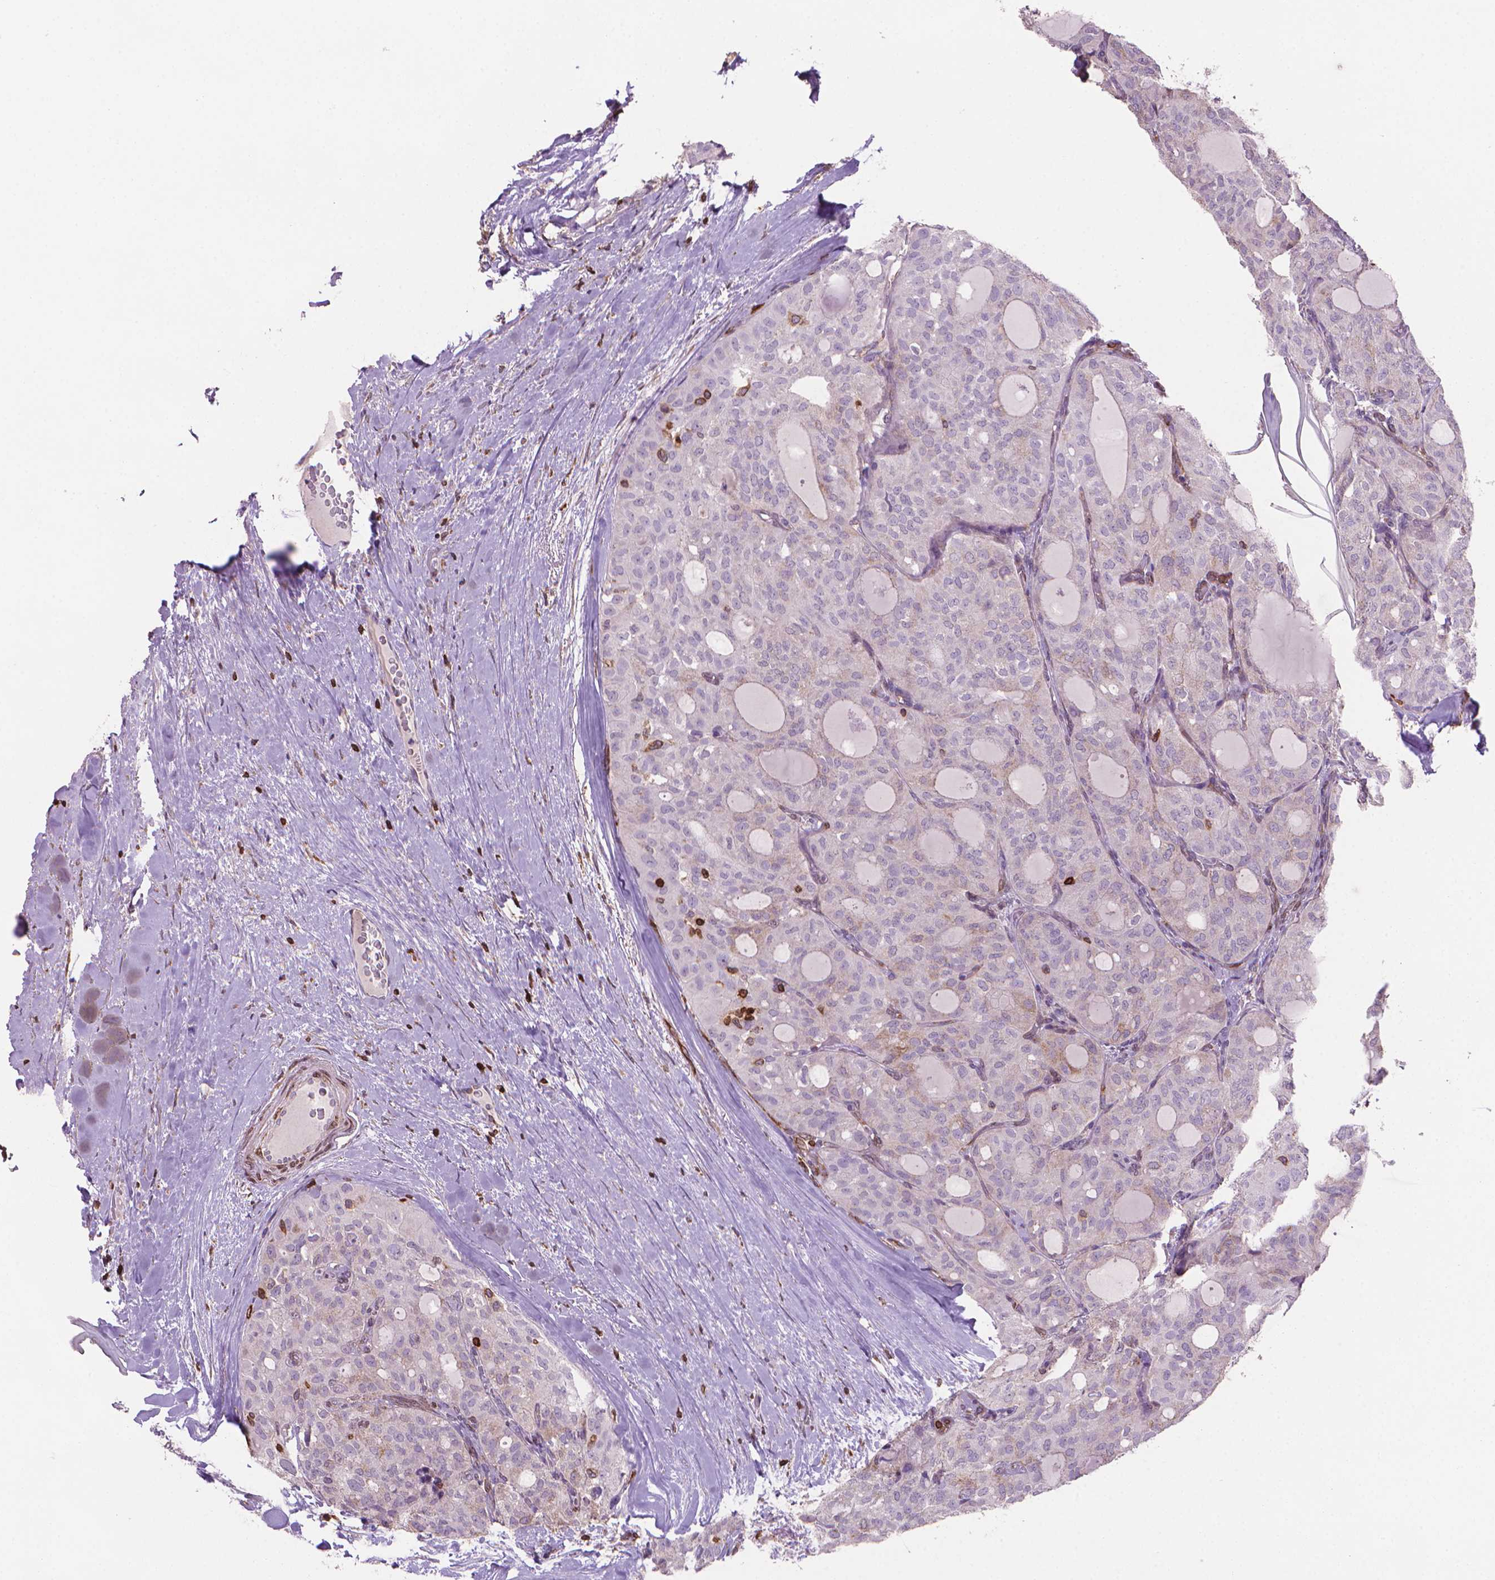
{"staining": {"intensity": "weak", "quantity": "<25%", "location": "cytoplasmic/membranous"}, "tissue": "thyroid cancer", "cell_type": "Tumor cells", "image_type": "cancer", "snomed": [{"axis": "morphology", "description": "Follicular adenoma carcinoma, NOS"}, {"axis": "topography", "description": "Thyroid gland"}], "caption": "Immunohistochemistry (IHC) of thyroid cancer displays no positivity in tumor cells. Brightfield microscopy of immunohistochemistry (IHC) stained with DAB (brown) and hematoxylin (blue), captured at high magnification.", "gene": "BCL2", "patient": {"sex": "male", "age": 75}}